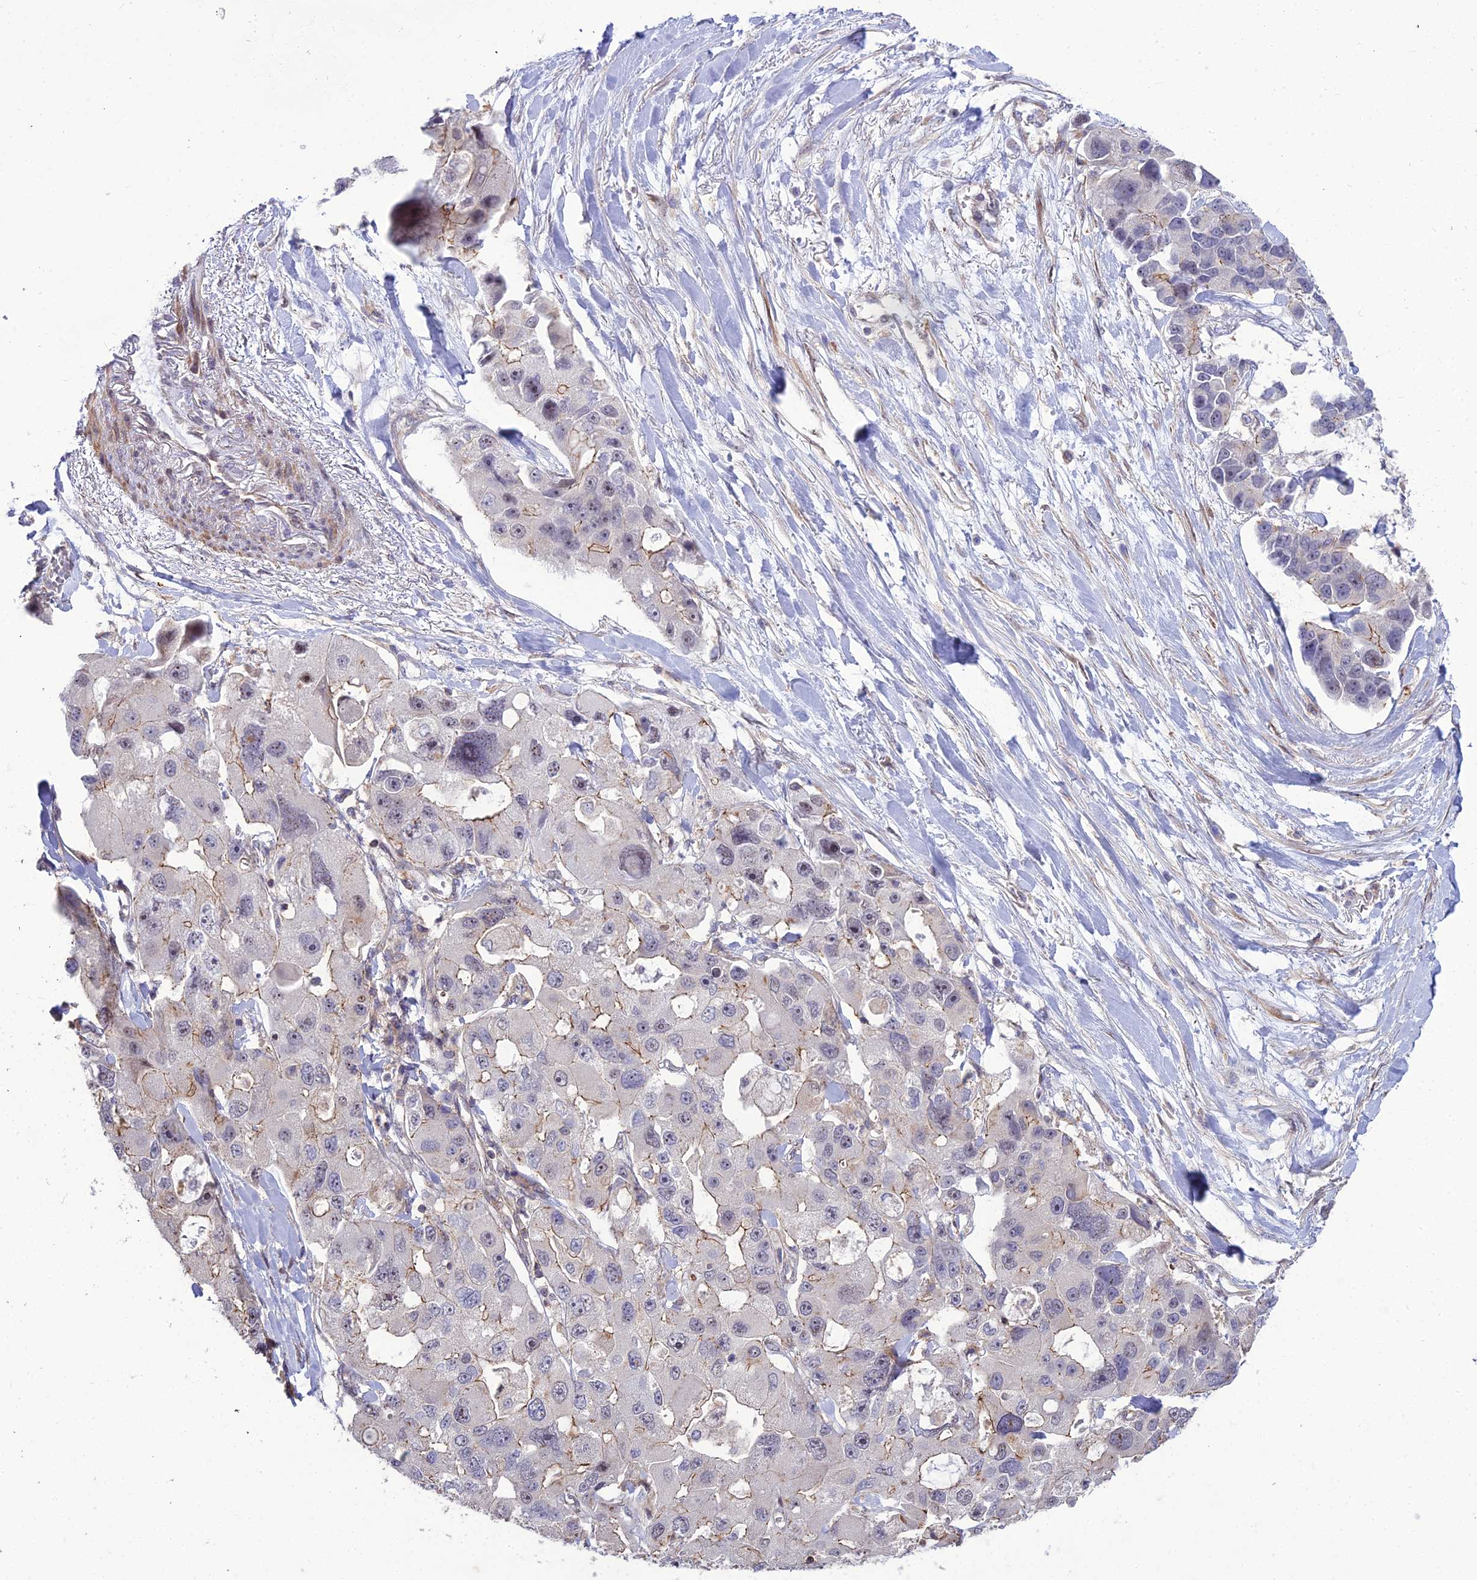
{"staining": {"intensity": "moderate", "quantity": "<25%", "location": "cytoplasmic/membranous"}, "tissue": "lung cancer", "cell_type": "Tumor cells", "image_type": "cancer", "snomed": [{"axis": "morphology", "description": "Adenocarcinoma, NOS"}, {"axis": "topography", "description": "Lung"}], "caption": "Brown immunohistochemical staining in human lung adenocarcinoma exhibits moderate cytoplasmic/membranous staining in about <25% of tumor cells.", "gene": "TSPYL2", "patient": {"sex": "female", "age": 54}}